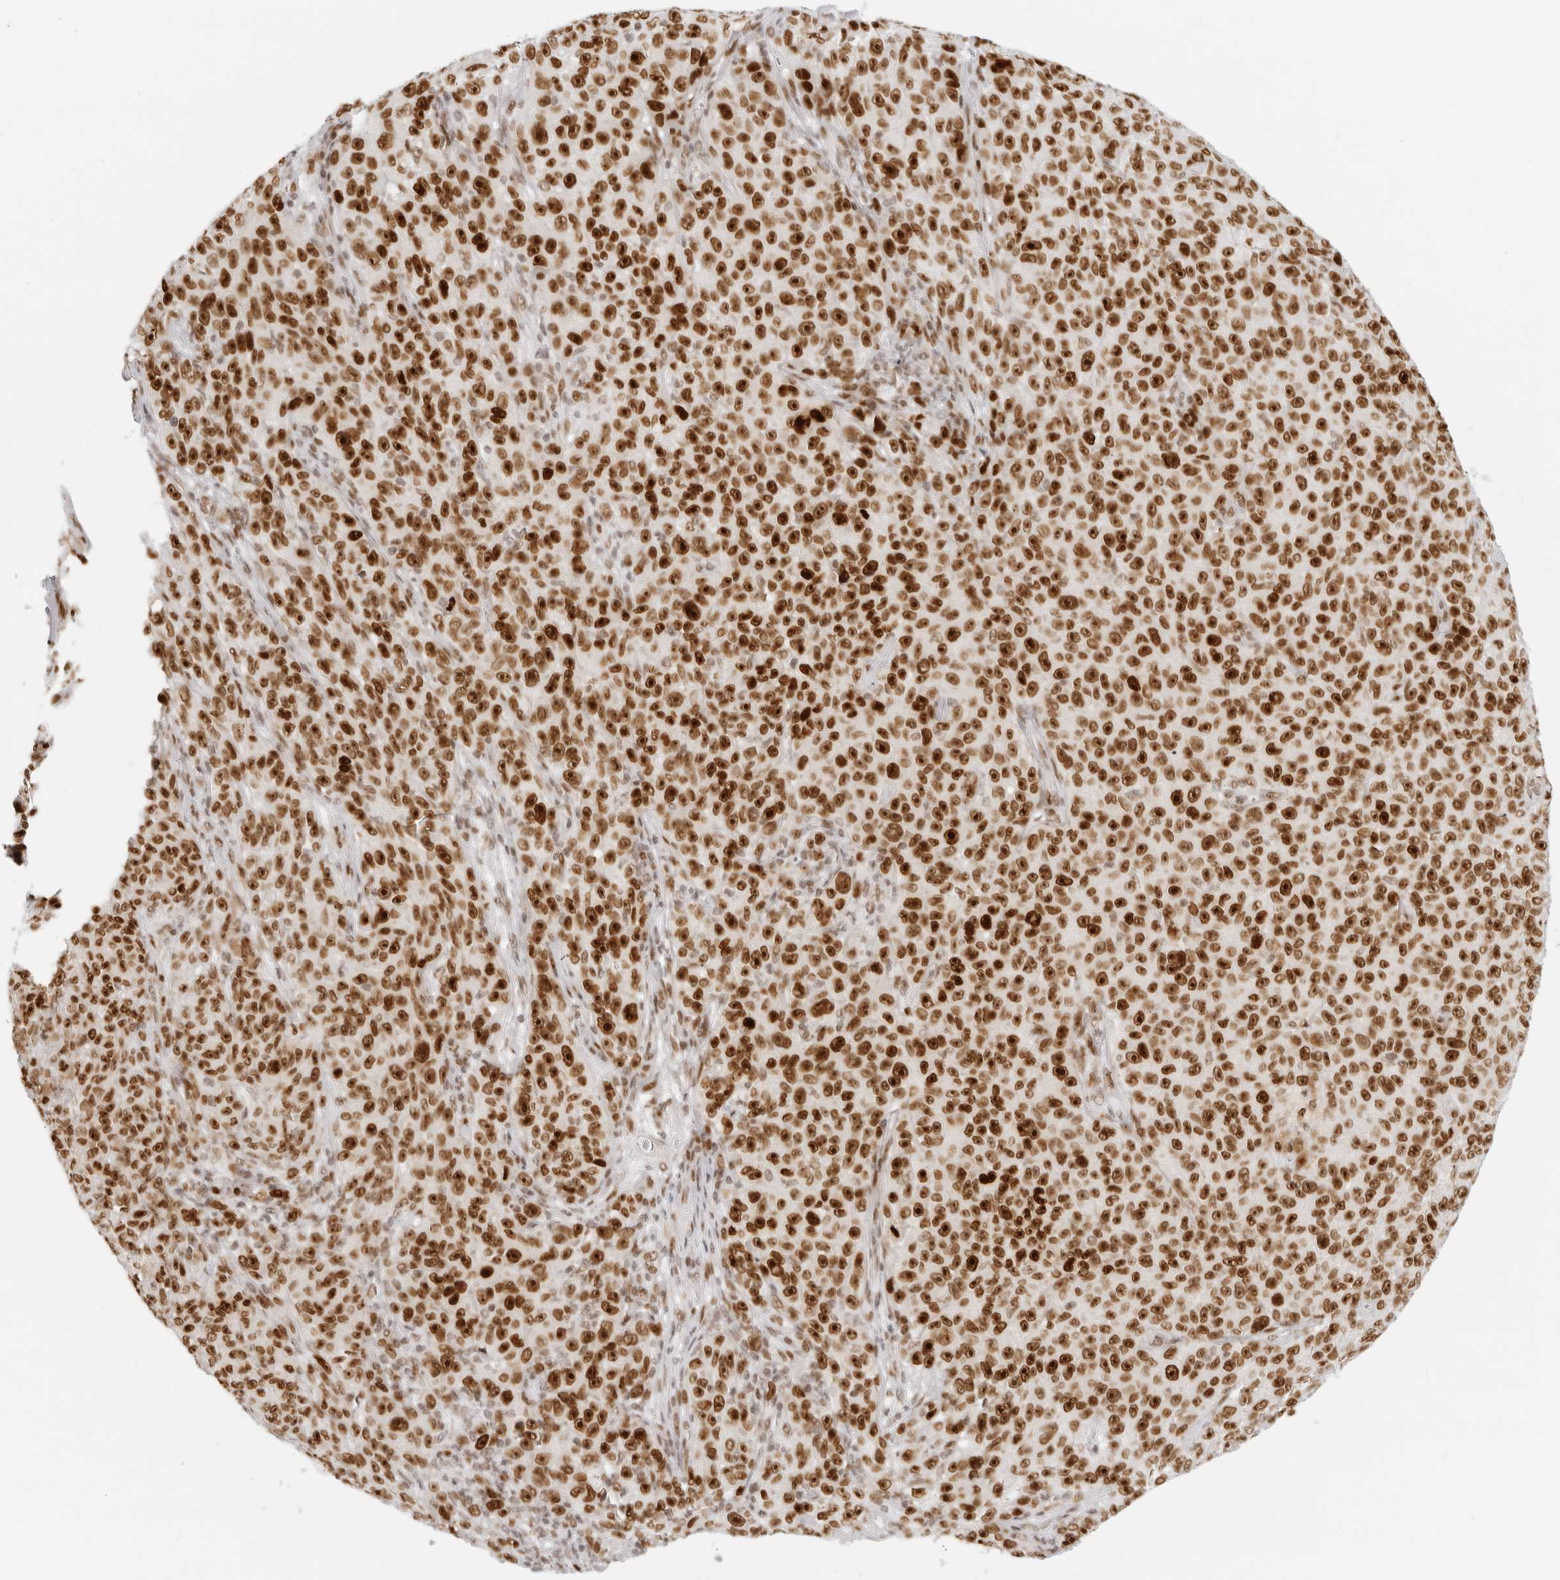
{"staining": {"intensity": "strong", "quantity": ">75%", "location": "nuclear"}, "tissue": "melanoma", "cell_type": "Tumor cells", "image_type": "cancer", "snomed": [{"axis": "morphology", "description": "Malignant melanoma, NOS"}, {"axis": "topography", "description": "Skin"}], "caption": "An immunohistochemistry (IHC) histopathology image of neoplastic tissue is shown. Protein staining in brown labels strong nuclear positivity in melanoma within tumor cells.", "gene": "RCC1", "patient": {"sex": "female", "age": 82}}